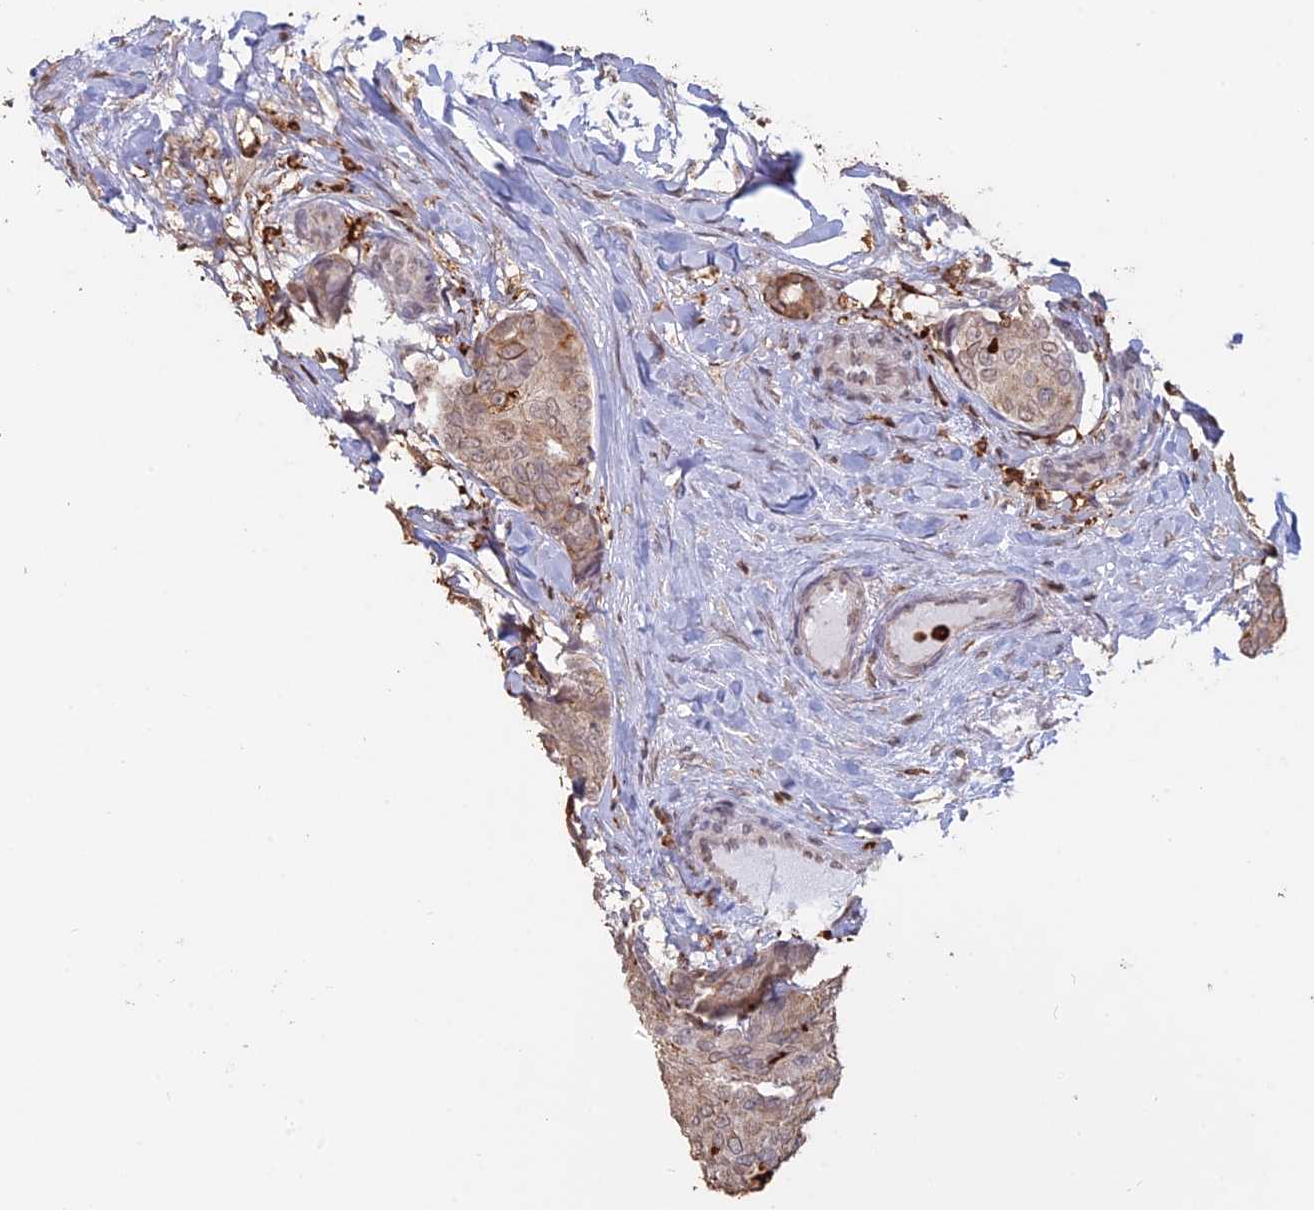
{"staining": {"intensity": "weak", "quantity": "25%-75%", "location": "cytoplasmic/membranous"}, "tissue": "breast cancer", "cell_type": "Tumor cells", "image_type": "cancer", "snomed": [{"axis": "morphology", "description": "Duct carcinoma"}, {"axis": "topography", "description": "Breast"}], "caption": "Immunohistochemical staining of human breast intraductal carcinoma shows weak cytoplasmic/membranous protein staining in about 25%-75% of tumor cells.", "gene": "APOBR", "patient": {"sex": "female", "age": 75}}